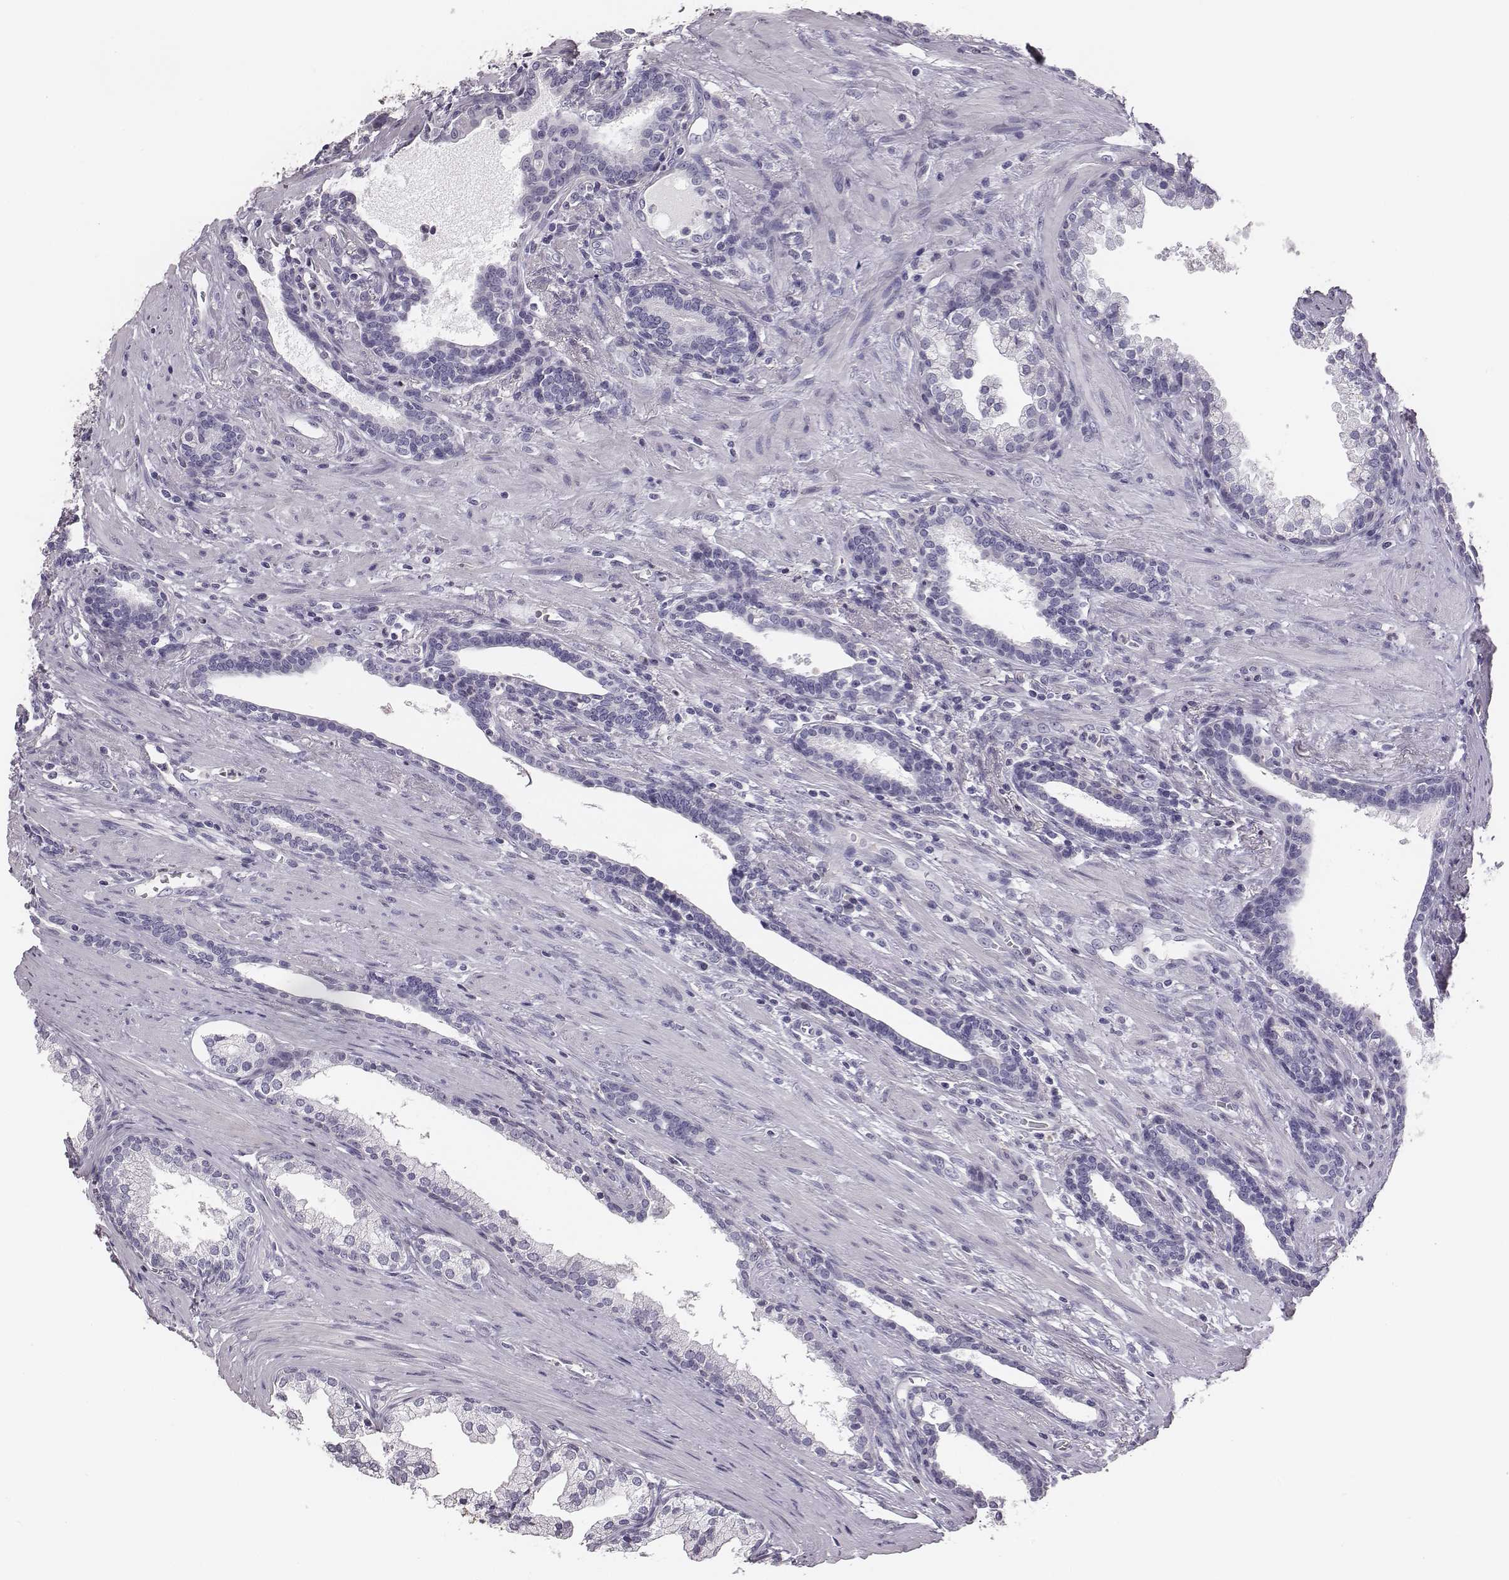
{"staining": {"intensity": "negative", "quantity": "none", "location": "none"}, "tissue": "prostate cancer", "cell_type": "Tumor cells", "image_type": "cancer", "snomed": [{"axis": "morphology", "description": "Adenocarcinoma, NOS"}, {"axis": "topography", "description": "Prostate"}], "caption": "IHC of human prostate cancer (adenocarcinoma) exhibits no positivity in tumor cells.", "gene": "GUCA1A", "patient": {"sex": "male", "age": 66}}